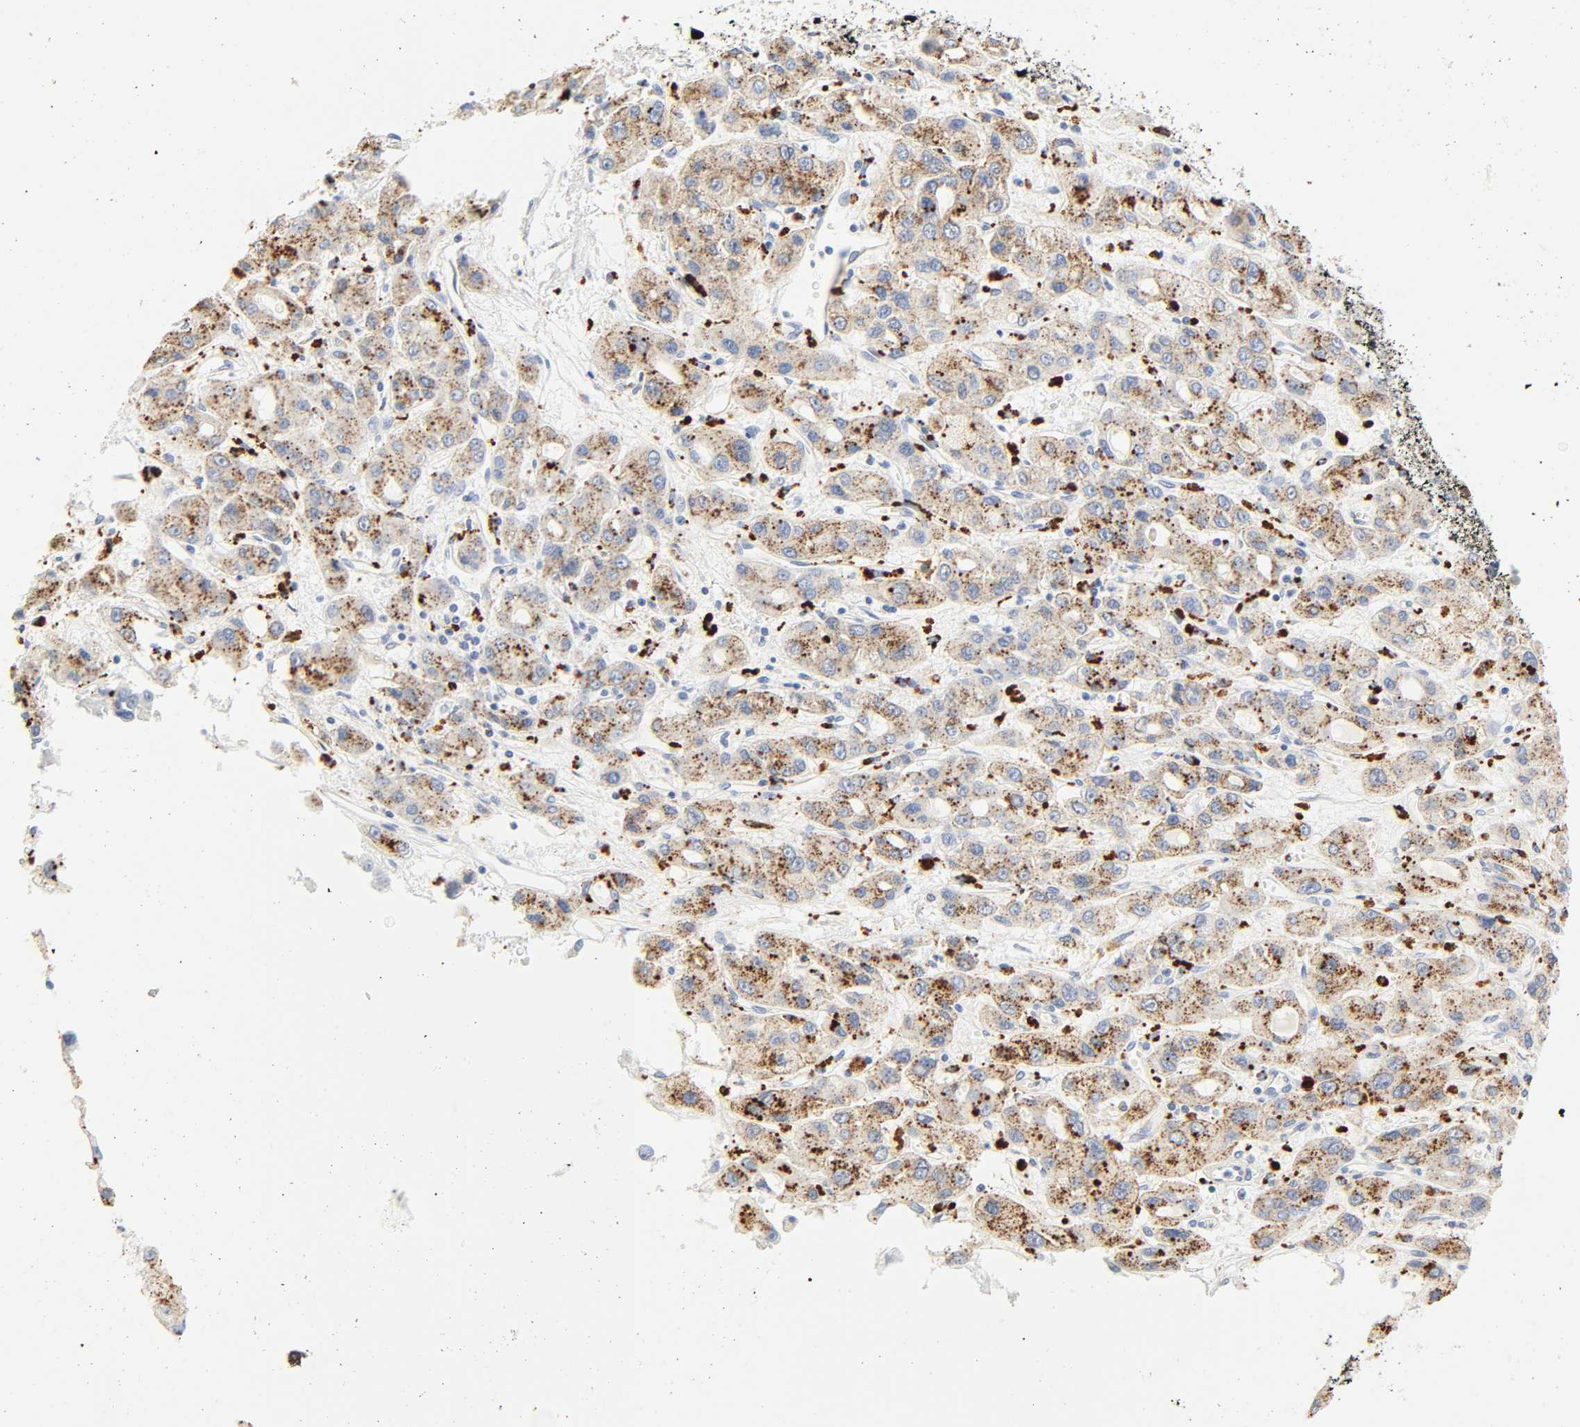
{"staining": {"intensity": "strong", "quantity": ">75%", "location": "cytoplasmic/membranous"}, "tissue": "liver cancer", "cell_type": "Tumor cells", "image_type": "cancer", "snomed": [{"axis": "morphology", "description": "Carcinoma, Hepatocellular, NOS"}, {"axis": "topography", "description": "Liver"}], "caption": "Tumor cells show strong cytoplasmic/membranous staining in approximately >75% of cells in hepatocellular carcinoma (liver).", "gene": "CAMK2A", "patient": {"sex": "male", "age": 55}}